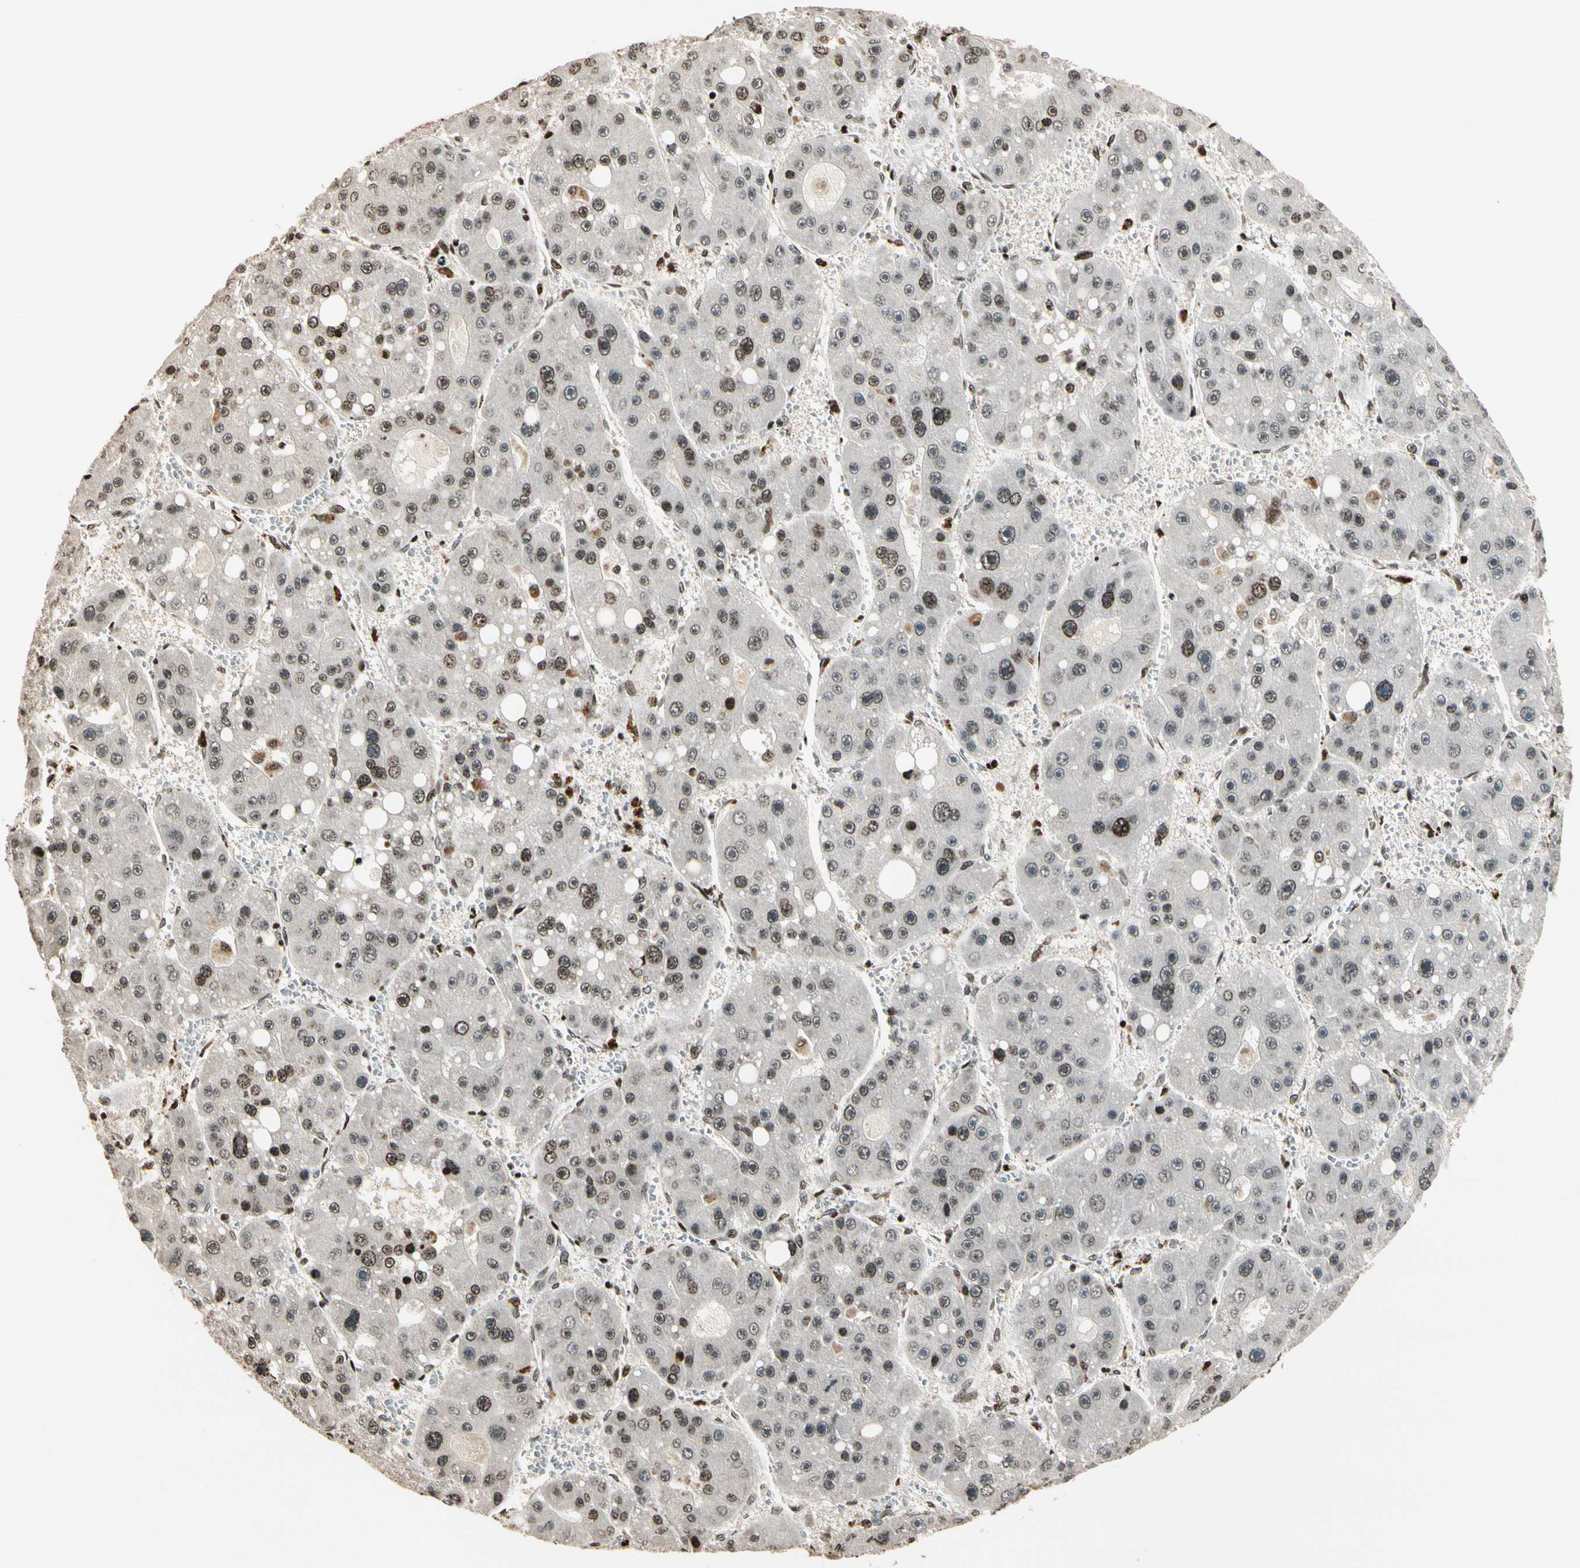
{"staining": {"intensity": "moderate", "quantity": "<25%", "location": "nuclear"}, "tissue": "liver cancer", "cell_type": "Tumor cells", "image_type": "cancer", "snomed": [{"axis": "morphology", "description": "Carcinoma, Hepatocellular, NOS"}, {"axis": "topography", "description": "Liver"}], "caption": "An image of human liver cancer (hepatocellular carcinoma) stained for a protein exhibits moderate nuclear brown staining in tumor cells.", "gene": "TSHZ3", "patient": {"sex": "female", "age": 61}}